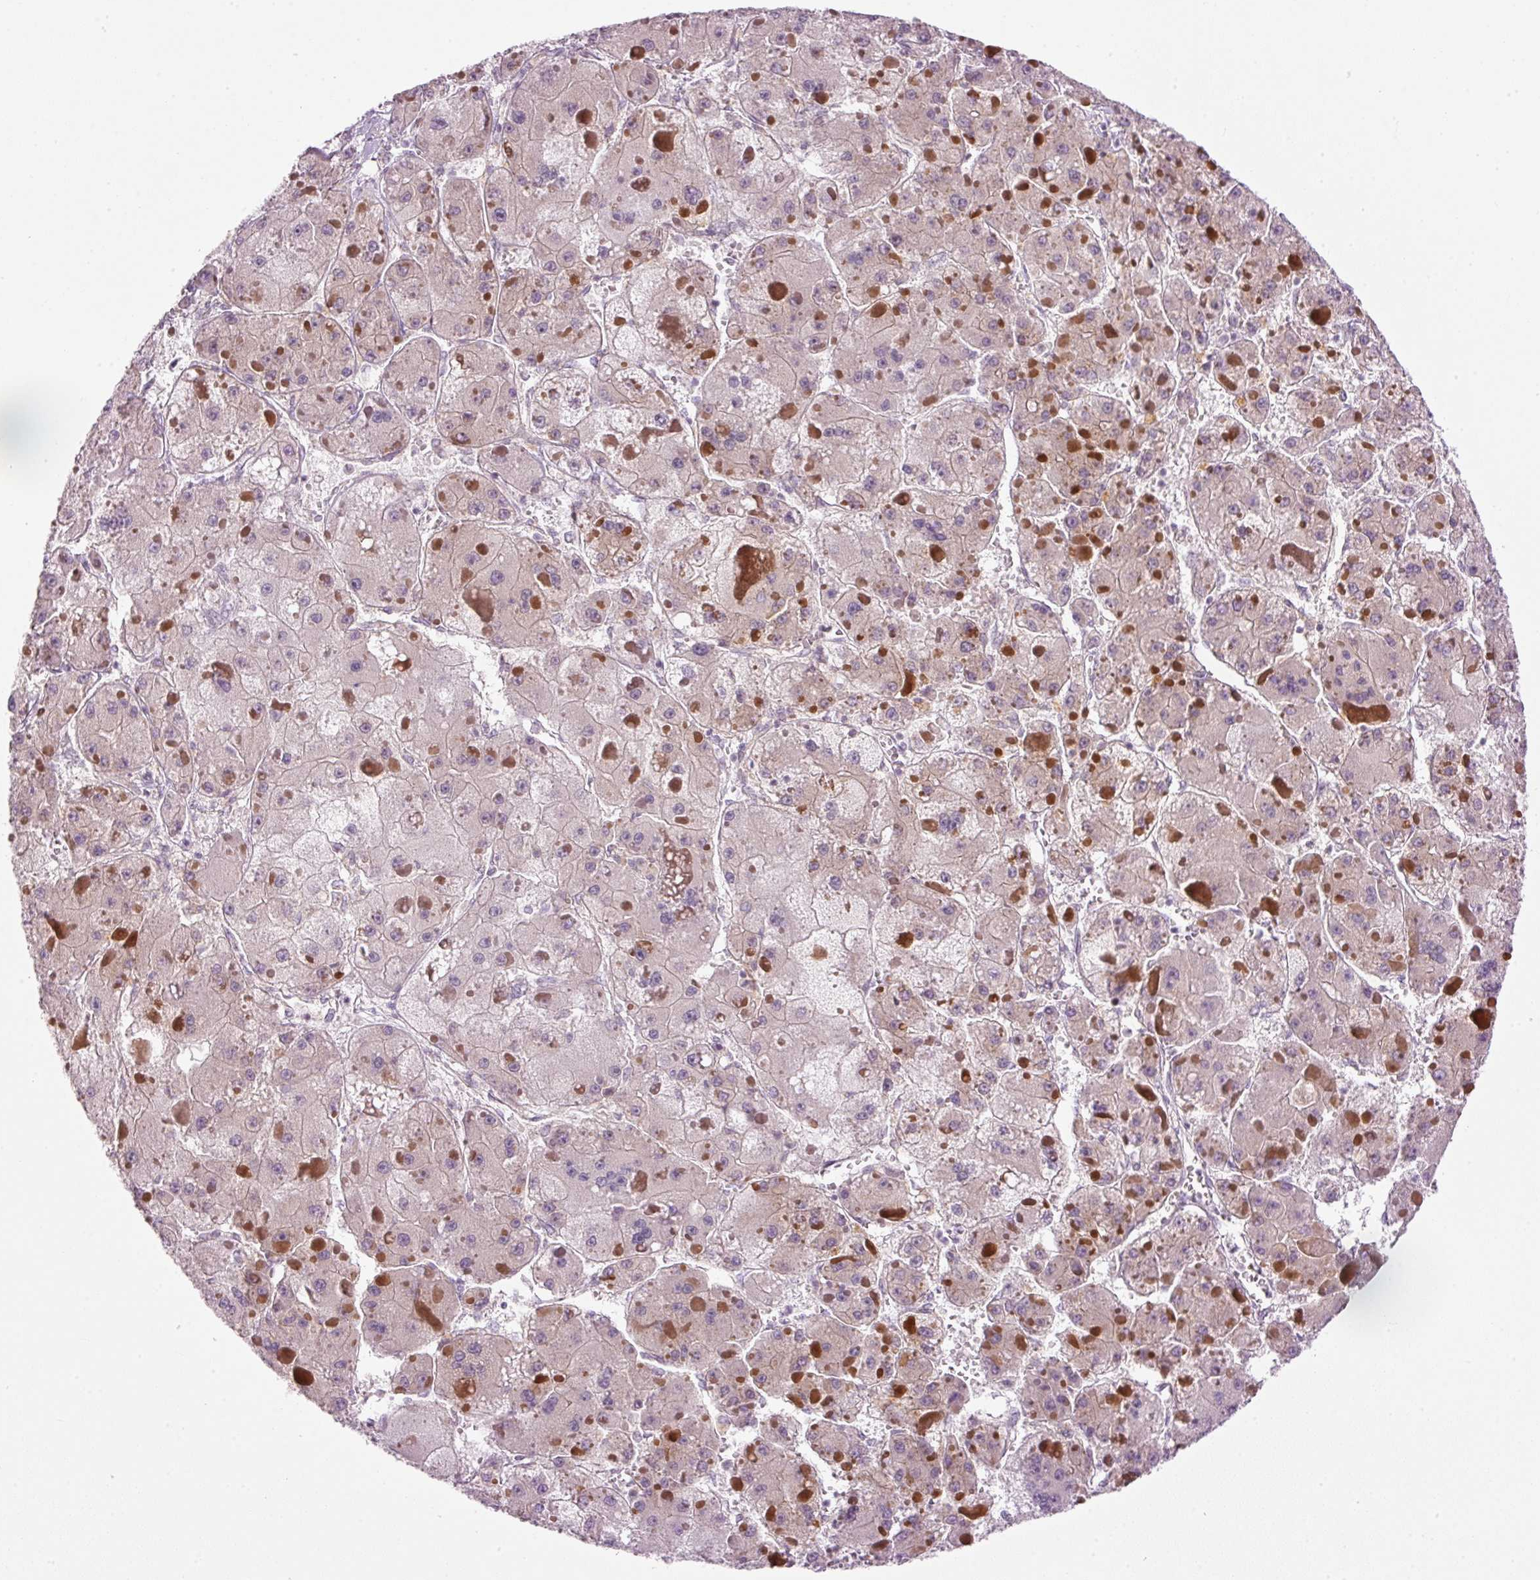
{"staining": {"intensity": "weak", "quantity": "<25%", "location": "cytoplasmic/membranous"}, "tissue": "liver cancer", "cell_type": "Tumor cells", "image_type": "cancer", "snomed": [{"axis": "morphology", "description": "Carcinoma, Hepatocellular, NOS"}, {"axis": "topography", "description": "Liver"}], "caption": "The micrograph shows no significant expression in tumor cells of hepatocellular carcinoma (liver).", "gene": "MZT2B", "patient": {"sex": "female", "age": 73}}